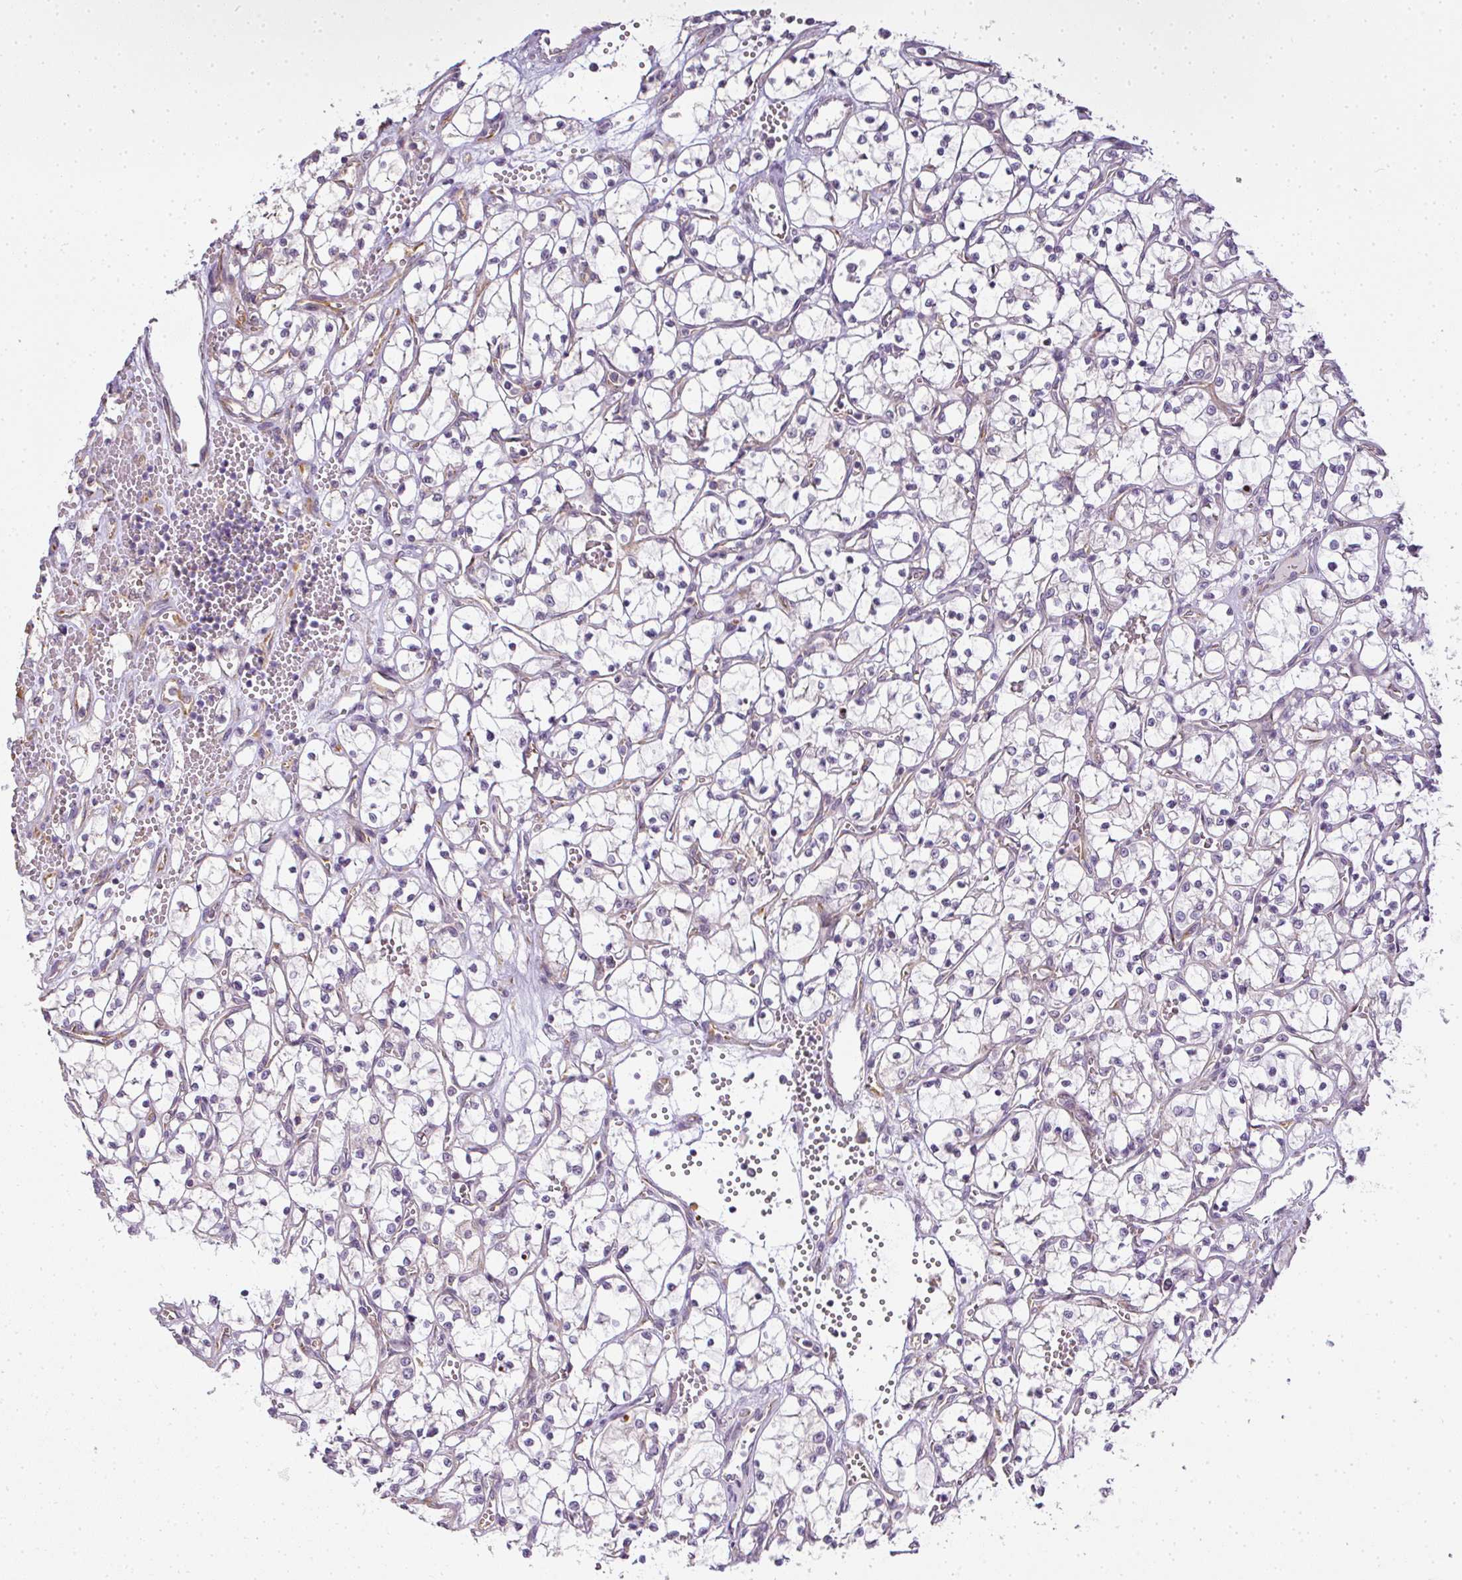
{"staining": {"intensity": "negative", "quantity": "none", "location": "none"}, "tissue": "renal cancer", "cell_type": "Tumor cells", "image_type": "cancer", "snomed": [{"axis": "morphology", "description": "Adenocarcinoma, NOS"}, {"axis": "topography", "description": "Kidney"}], "caption": "Immunohistochemistry of human renal cancer exhibits no staining in tumor cells.", "gene": "MED19", "patient": {"sex": "female", "age": 69}}